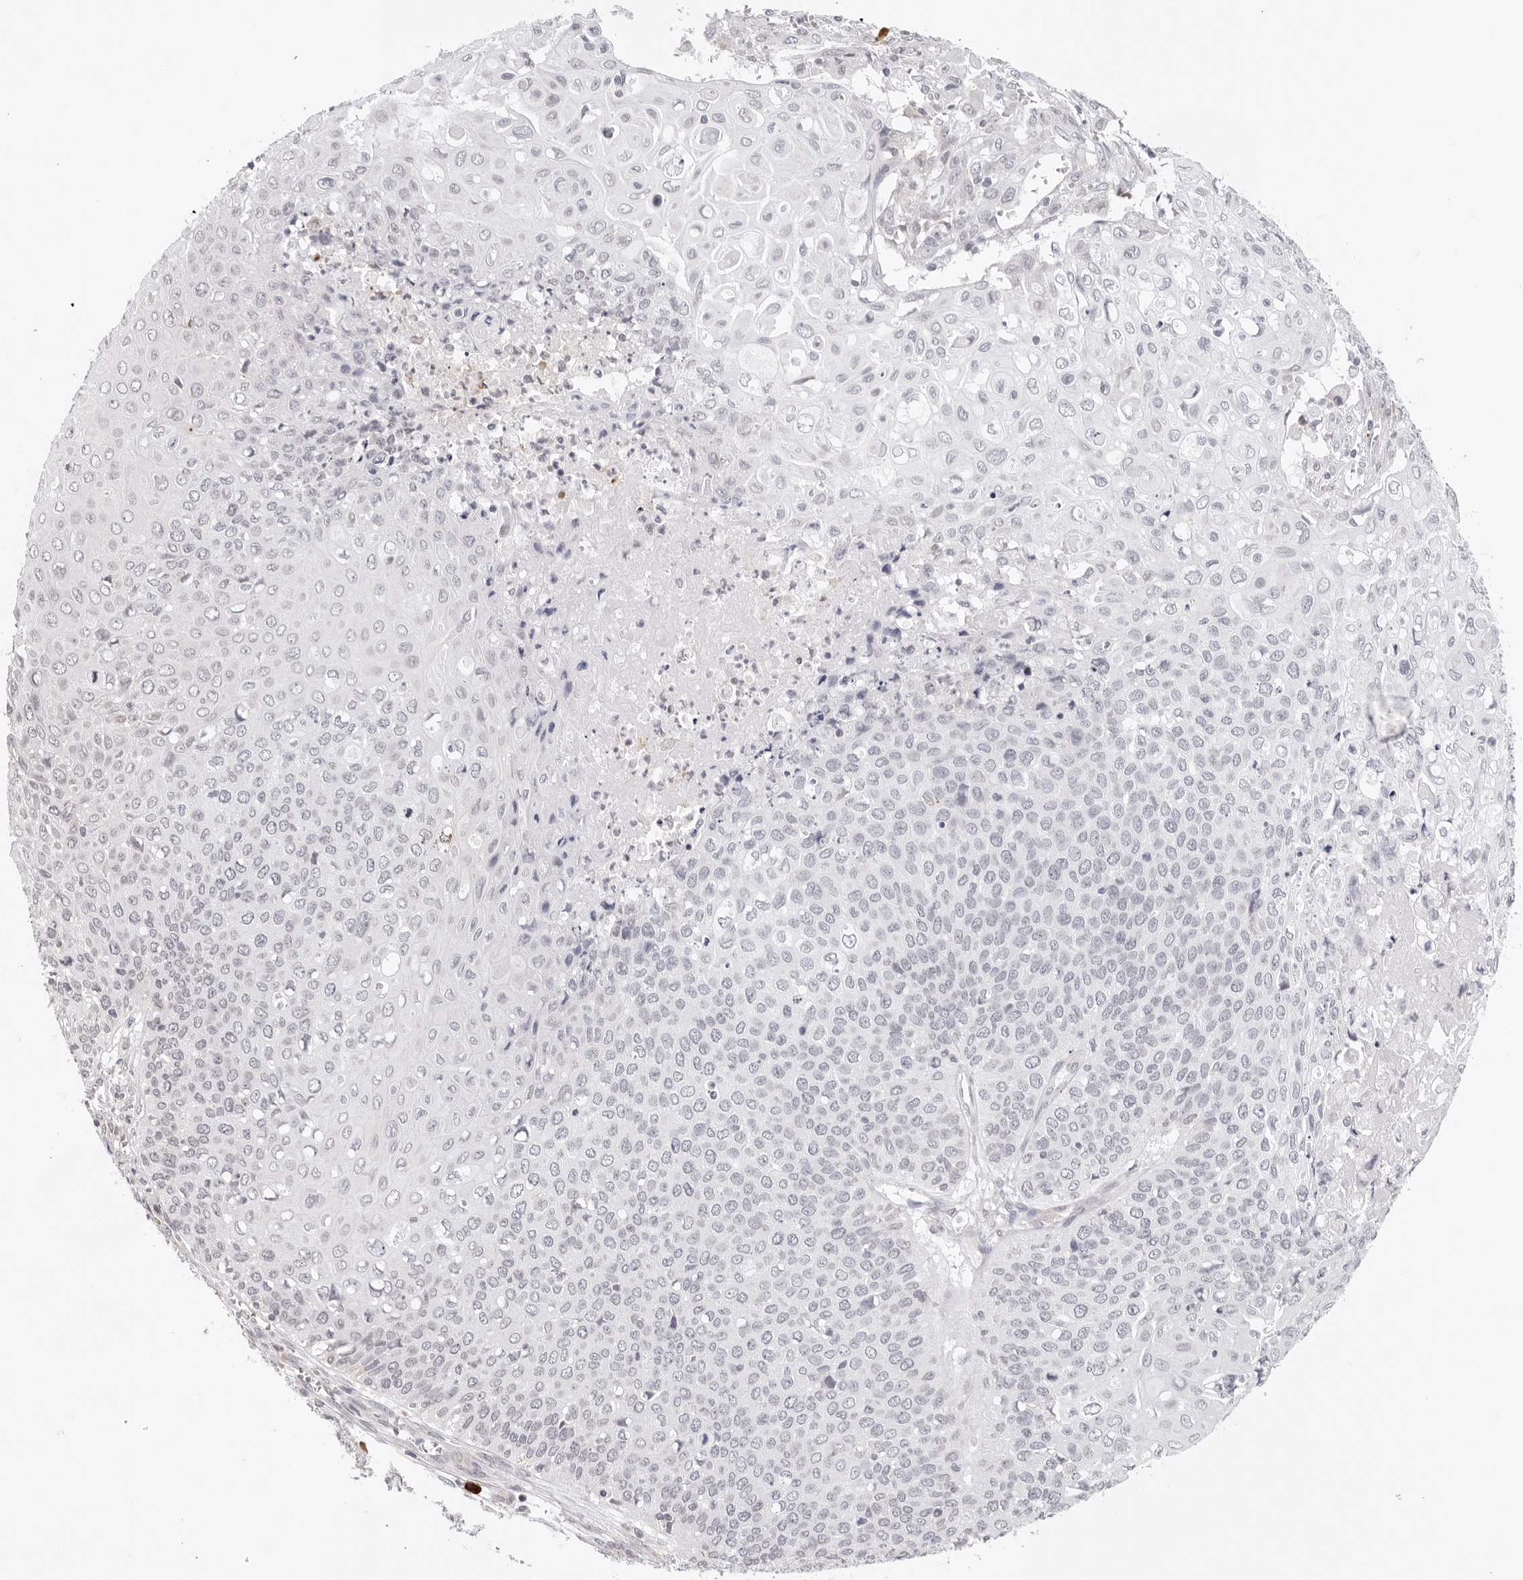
{"staining": {"intensity": "negative", "quantity": "none", "location": "none"}, "tissue": "cervical cancer", "cell_type": "Tumor cells", "image_type": "cancer", "snomed": [{"axis": "morphology", "description": "Squamous cell carcinoma, NOS"}, {"axis": "topography", "description": "Cervix"}], "caption": "Cervical cancer was stained to show a protein in brown. There is no significant positivity in tumor cells.", "gene": "IL17RA", "patient": {"sex": "female", "age": 39}}